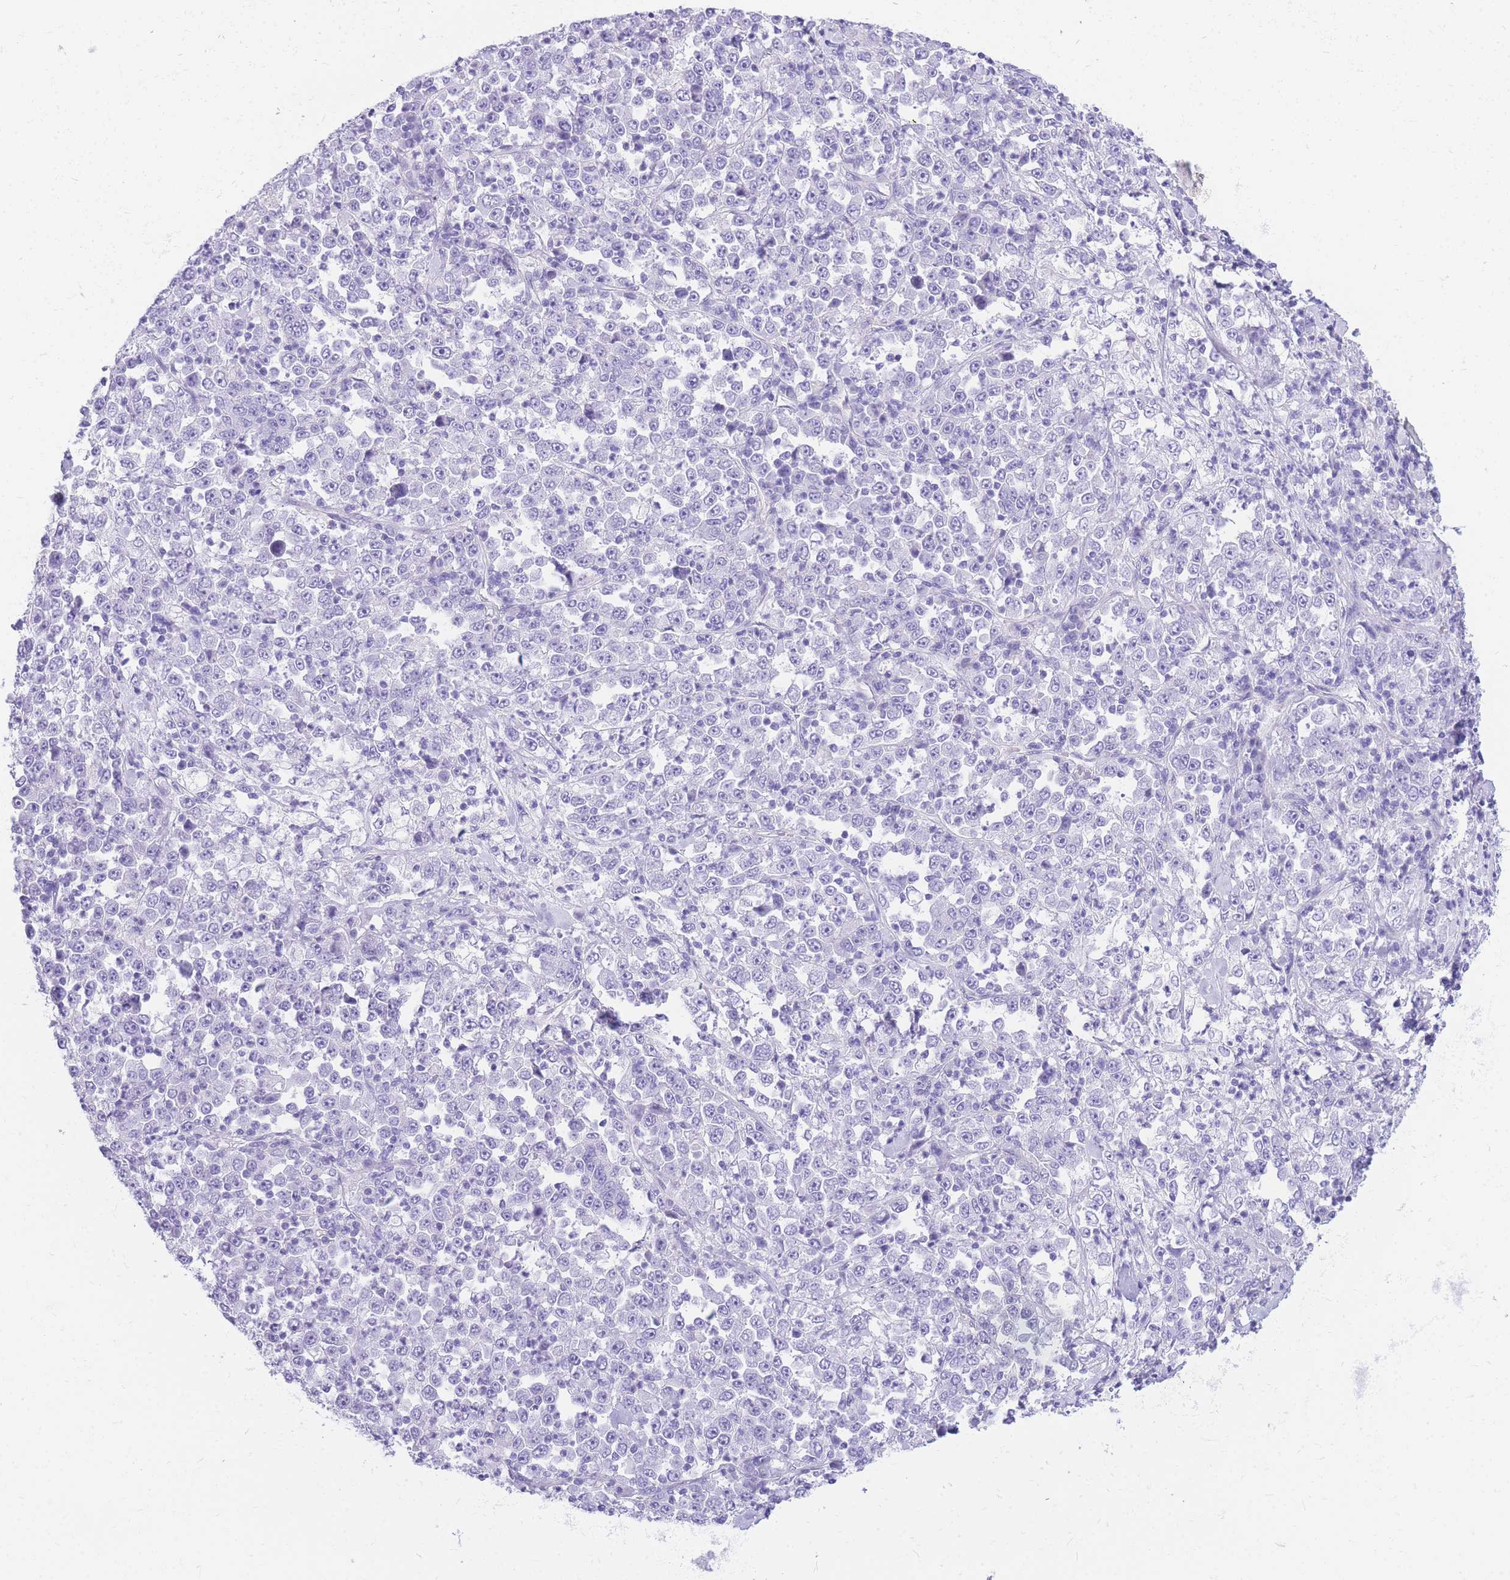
{"staining": {"intensity": "negative", "quantity": "none", "location": "none"}, "tissue": "stomach cancer", "cell_type": "Tumor cells", "image_type": "cancer", "snomed": [{"axis": "morphology", "description": "Normal tissue, NOS"}, {"axis": "morphology", "description": "Adenocarcinoma, NOS"}, {"axis": "topography", "description": "Stomach, upper"}, {"axis": "topography", "description": "Stomach"}], "caption": "Immunohistochemistry image of neoplastic tissue: human stomach adenocarcinoma stained with DAB (3,3'-diaminobenzidine) demonstrates no significant protein positivity in tumor cells. The staining is performed using DAB brown chromogen with nuclei counter-stained in using hematoxylin.", "gene": "ZNF311", "patient": {"sex": "male", "age": 59}}